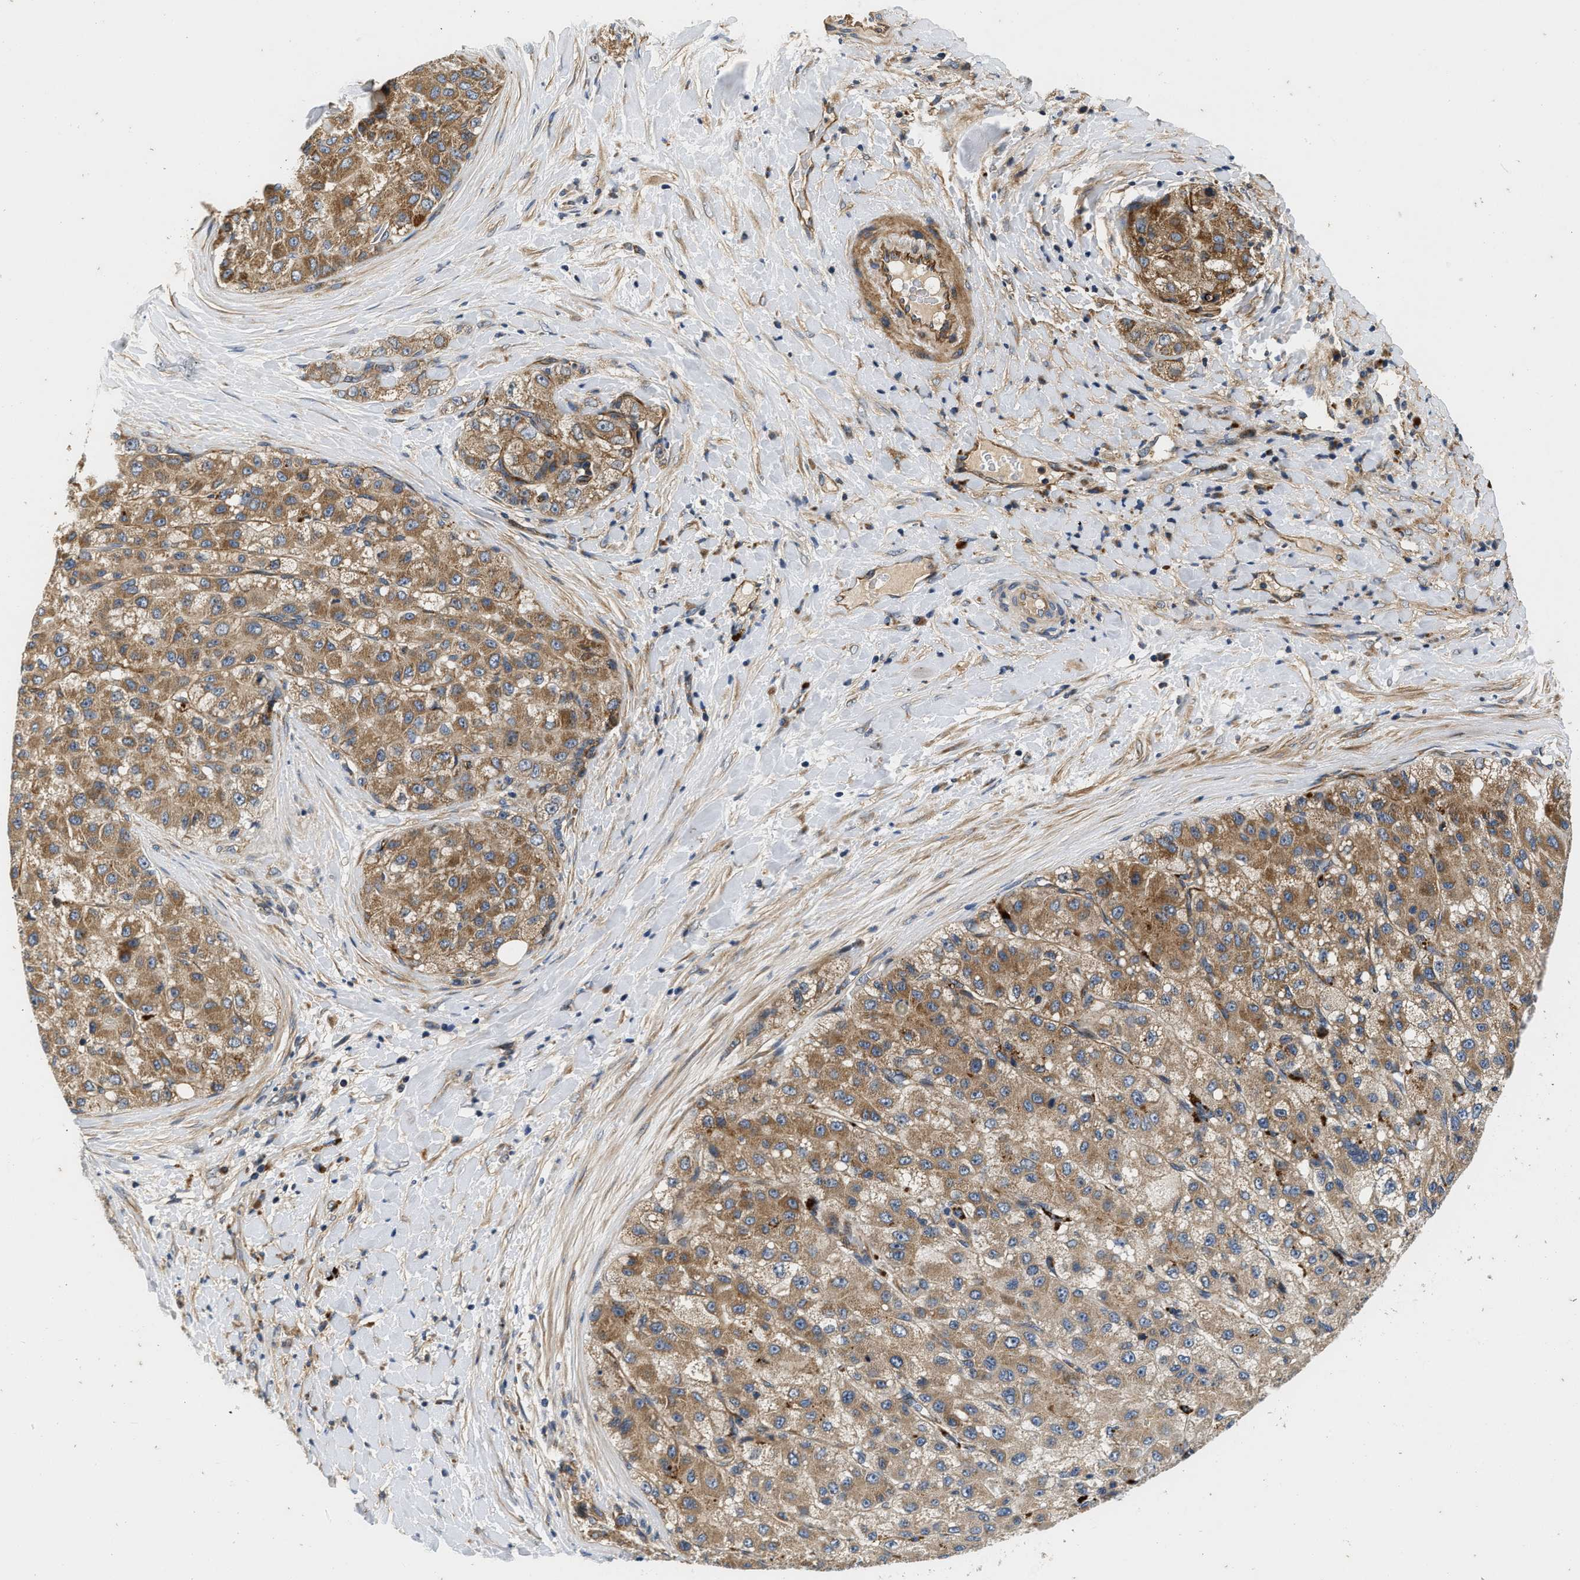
{"staining": {"intensity": "moderate", "quantity": ">75%", "location": "cytoplasmic/membranous"}, "tissue": "liver cancer", "cell_type": "Tumor cells", "image_type": "cancer", "snomed": [{"axis": "morphology", "description": "Carcinoma, Hepatocellular, NOS"}, {"axis": "topography", "description": "Liver"}], "caption": "The image demonstrates a brown stain indicating the presence of a protein in the cytoplasmic/membranous of tumor cells in liver hepatocellular carcinoma.", "gene": "NME6", "patient": {"sex": "male", "age": 80}}